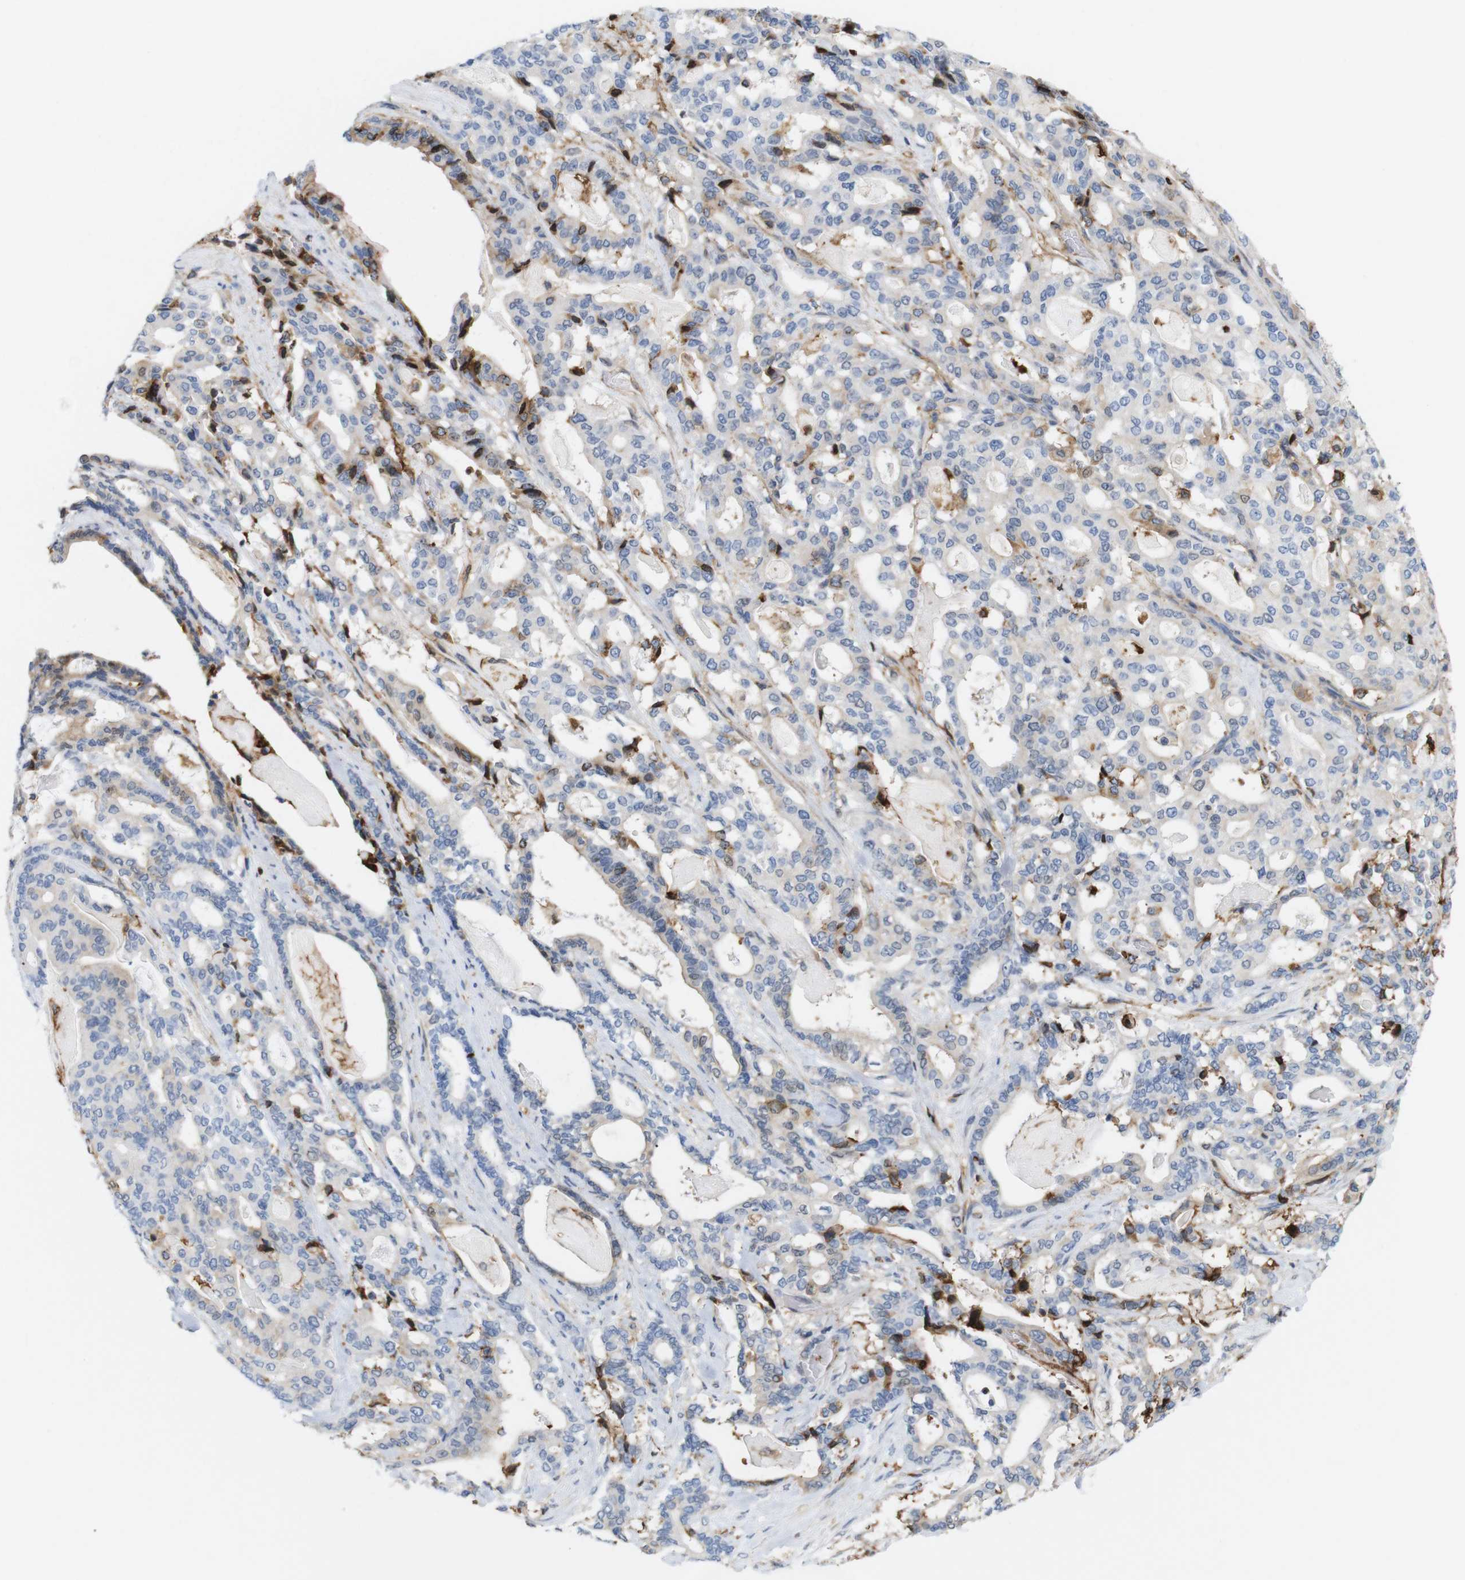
{"staining": {"intensity": "weak", "quantity": "<25%", "location": "cytoplasmic/membranous"}, "tissue": "pancreatic cancer", "cell_type": "Tumor cells", "image_type": "cancer", "snomed": [{"axis": "morphology", "description": "Adenocarcinoma, NOS"}, {"axis": "topography", "description": "Pancreas"}], "caption": "DAB immunohistochemical staining of human pancreatic cancer demonstrates no significant staining in tumor cells. (Stains: DAB (3,3'-diaminobenzidine) immunohistochemistry (IHC) with hematoxylin counter stain, Microscopy: brightfield microscopy at high magnification).", "gene": "ANXA1", "patient": {"sex": "male", "age": 63}}